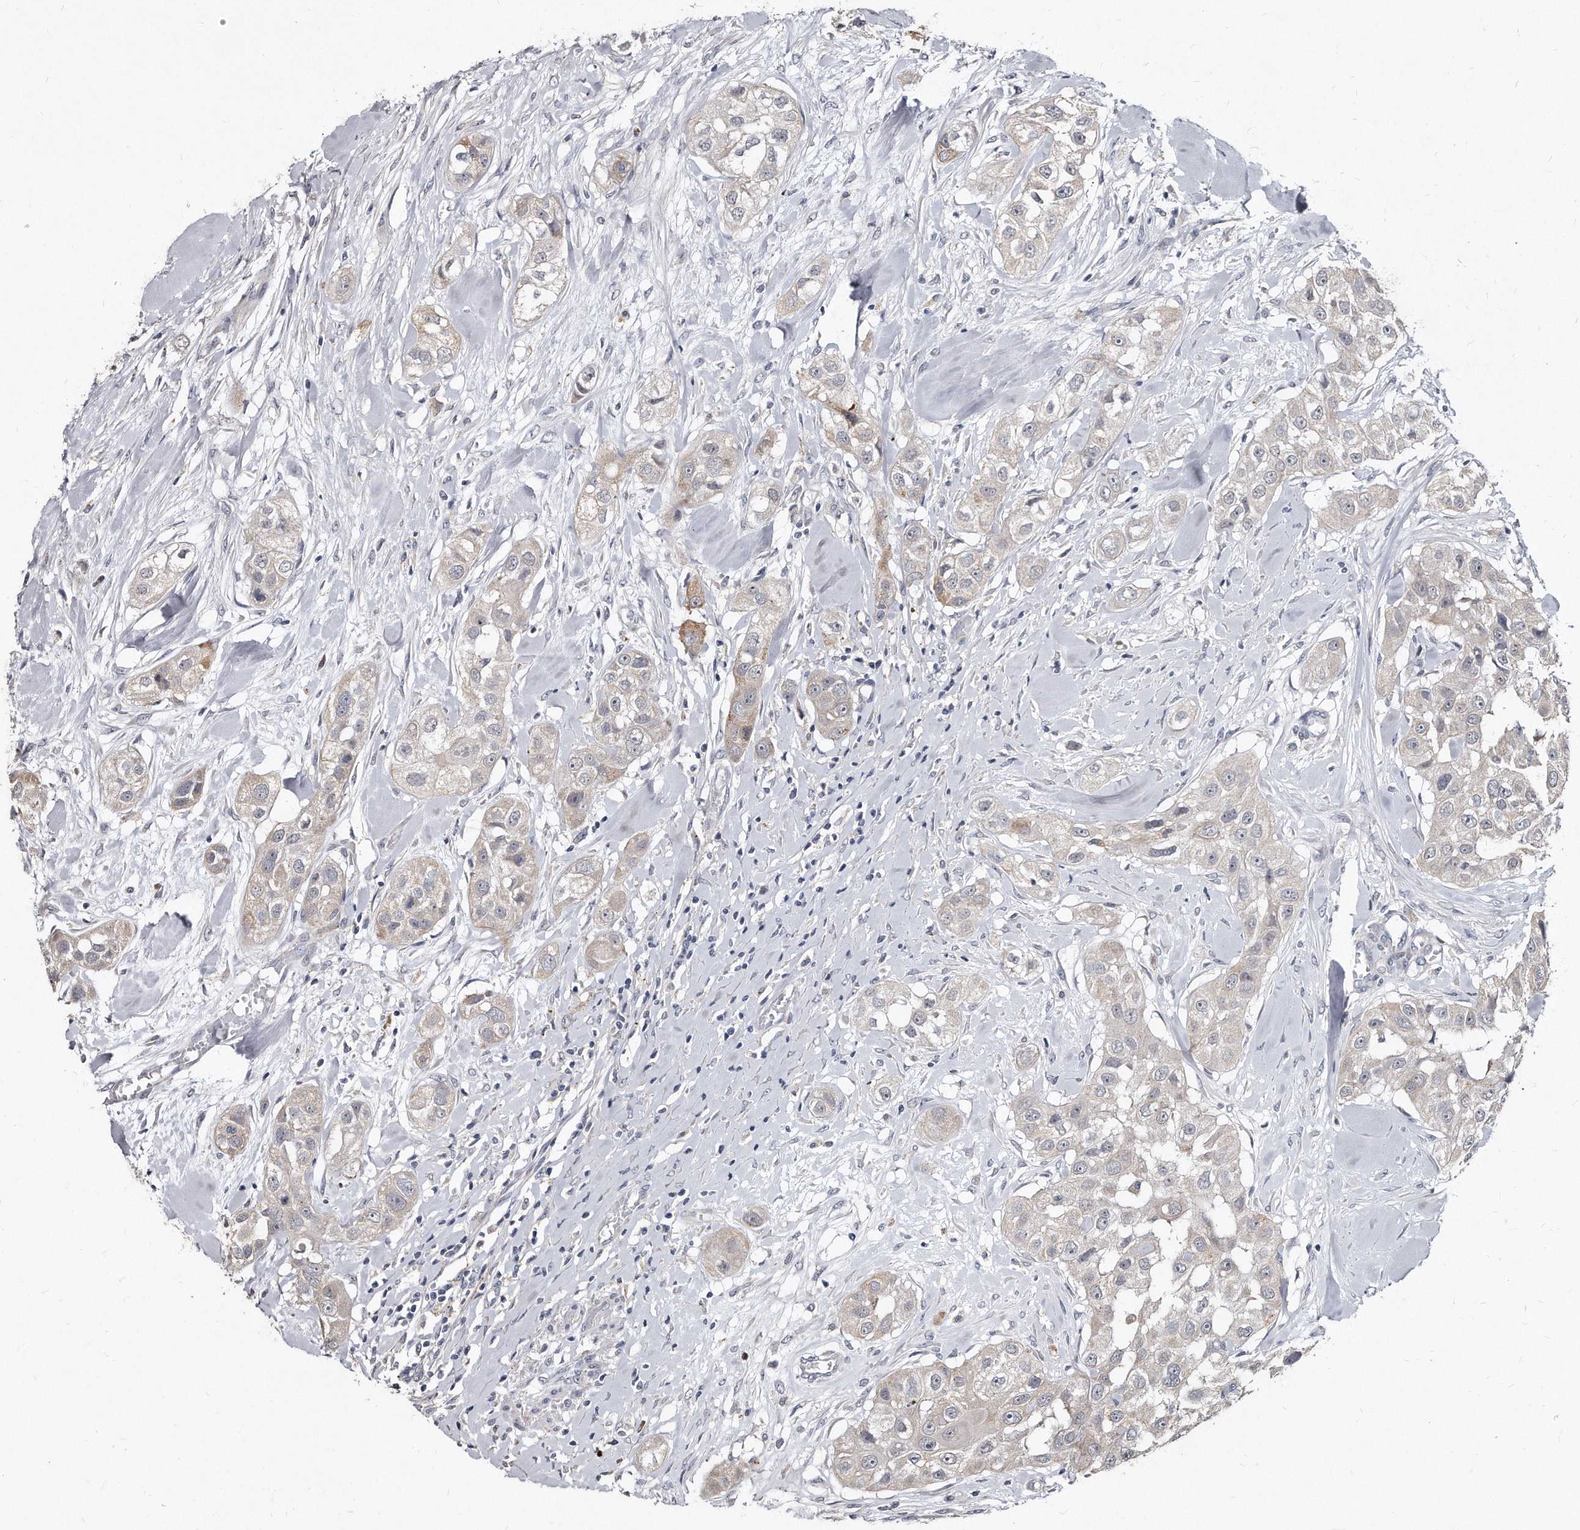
{"staining": {"intensity": "weak", "quantity": "<25%", "location": "cytoplasmic/membranous"}, "tissue": "head and neck cancer", "cell_type": "Tumor cells", "image_type": "cancer", "snomed": [{"axis": "morphology", "description": "Normal tissue, NOS"}, {"axis": "morphology", "description": "Squamous cell carcinoma, NOS"}, {"axis": "topography", "description": "Skeletal muscle"}, {"axis": "topography", "description": "Head-Neck"}], "caption": "A micrograph of human head and neck cancer is negative for staining in tumor cells.", "gene": "KLHDC3", "patient": {"sex": "male", "age": 51}}